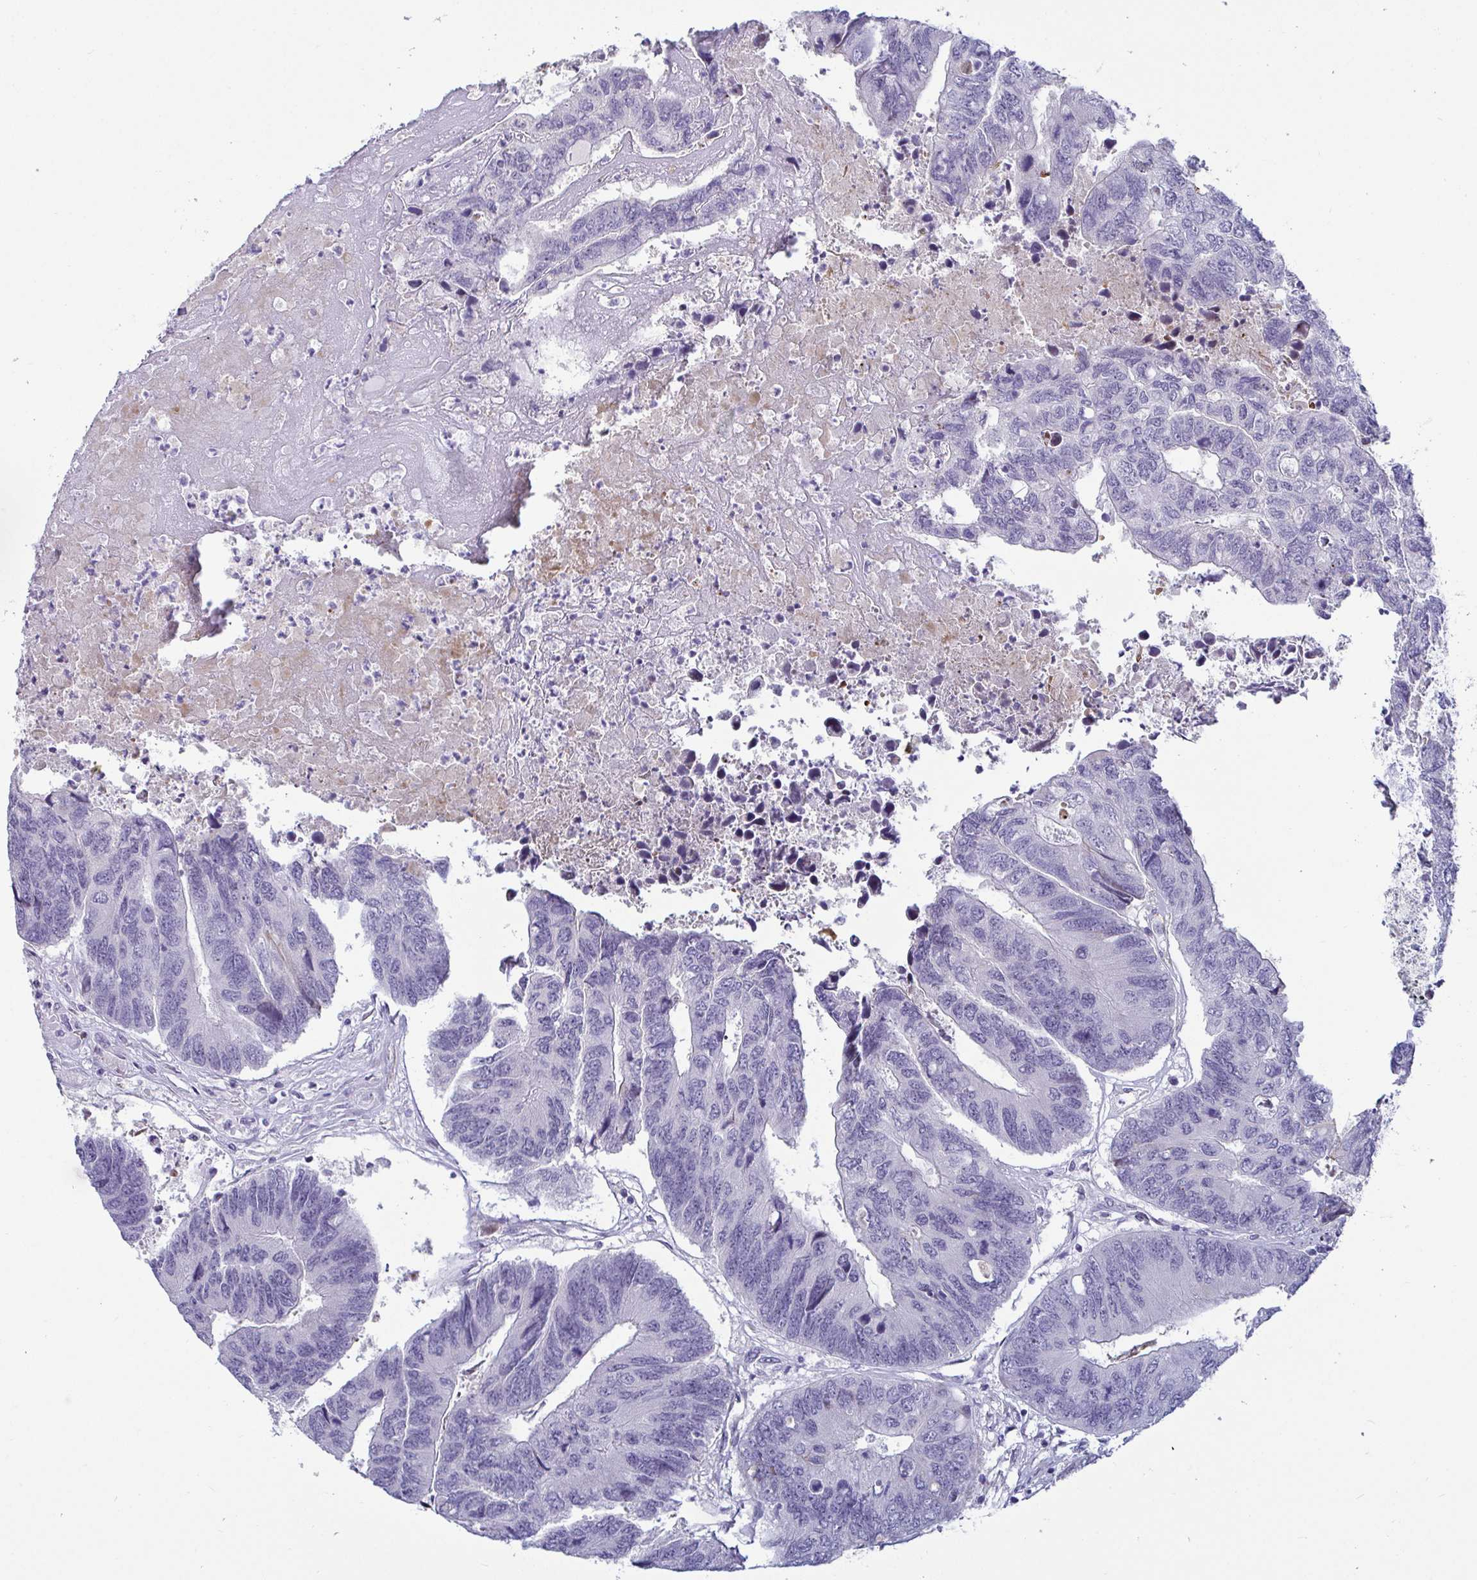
{"staining": {"intensity": "negative", "quantity": "none", "location": "none"}, "tissue": "colorectal cancer", "cell_type": "Tumor cells", "image_type": "cancer", "snomed": [{"axis": "morphology", "description": "Adenocarcinoma, NOS"}, {"axis": "topography", "description": "Colon"}], "caption": "Immunohistochemistry of human colorectal cancer (adenocarcinoma) exhibits no expression in tumor cells.", "gene": "GSTM1", "patient": {"sex": "female", "age": 67}}